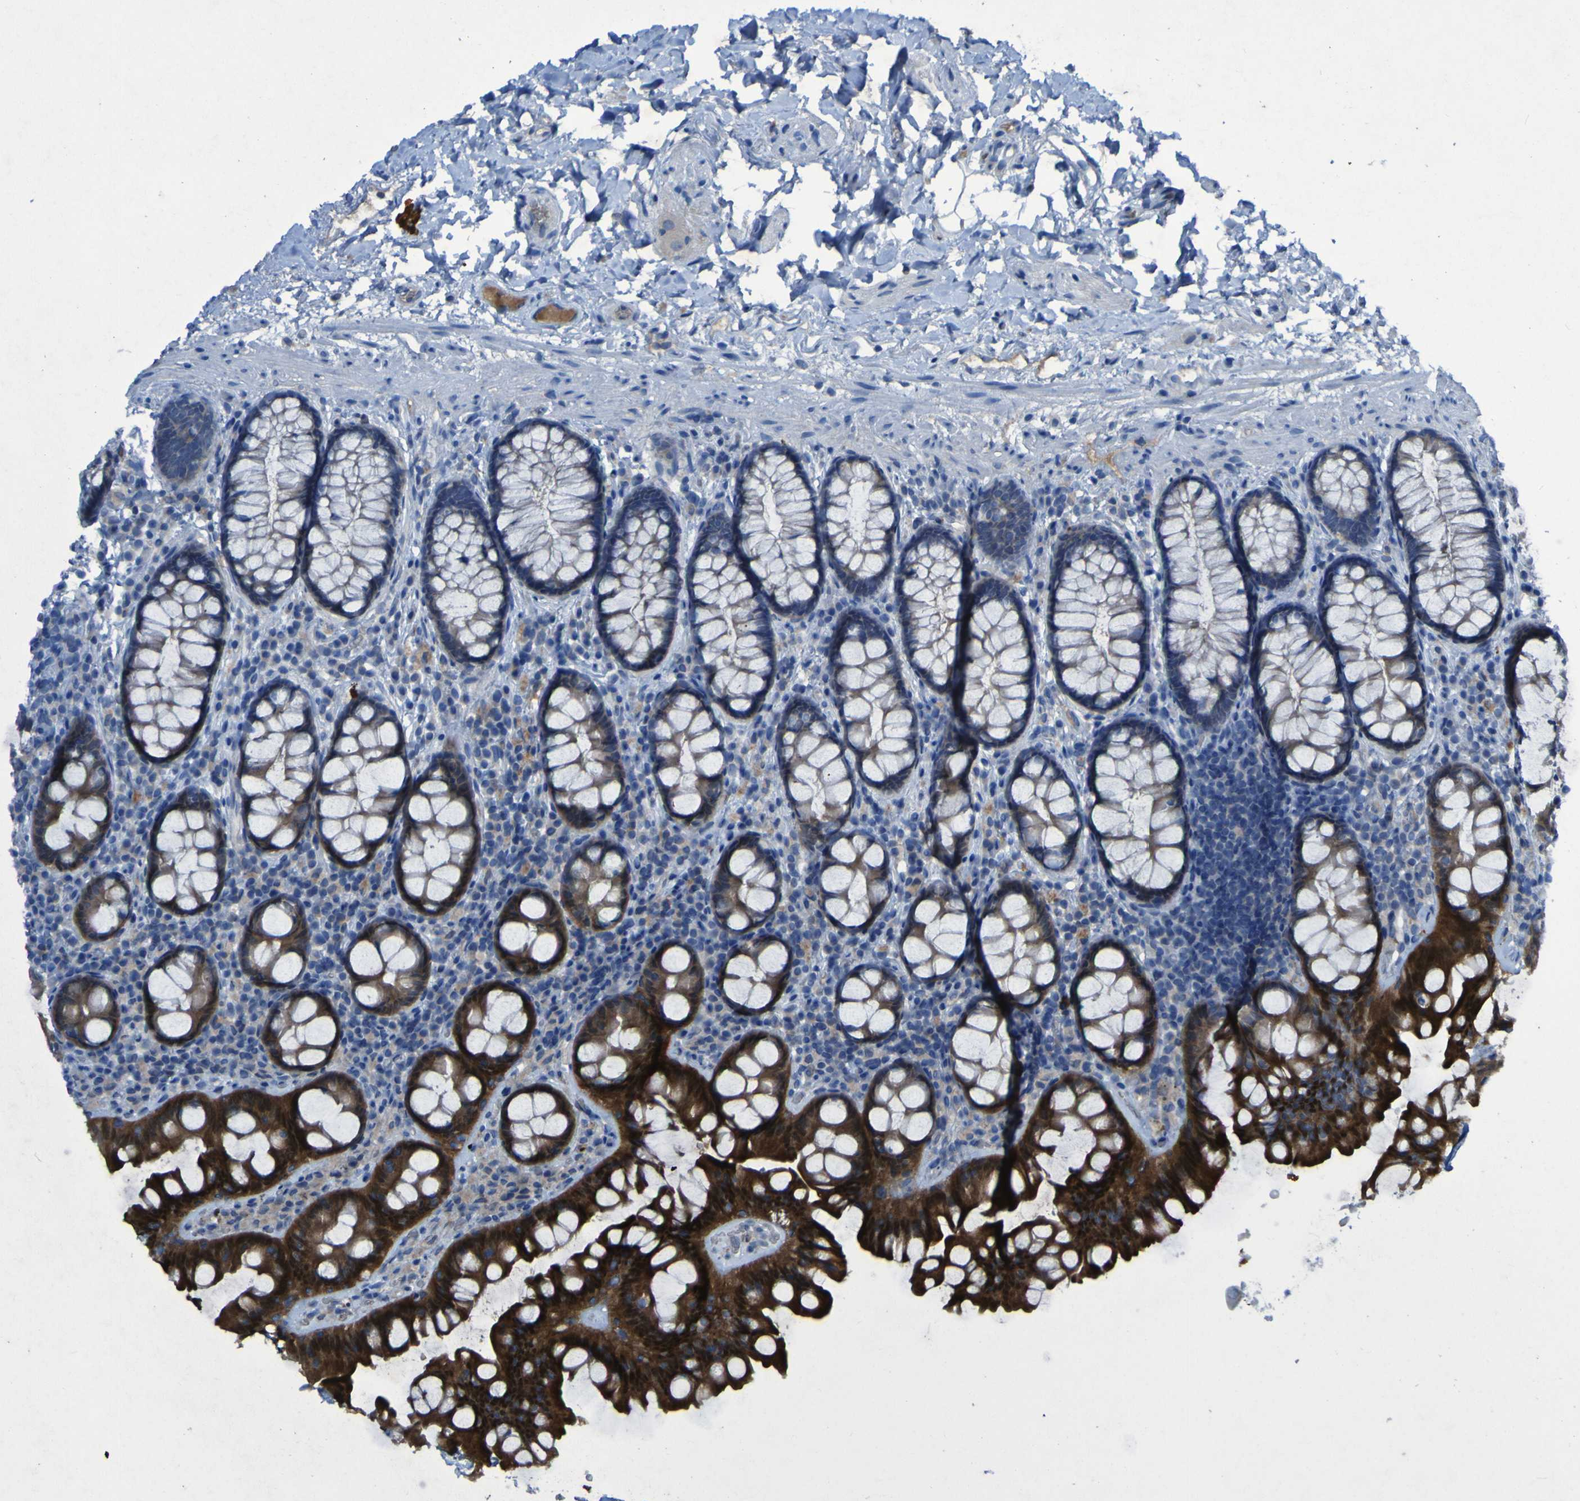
{"staining": {"intensity": "weak", "quantity": "25%-75%", "location": "cytoplasmic/membranous"}, "tissue": "colon", "cell_type": "Endothelial cells", "image_type": "normal", "snomed": [{"axis": "morphology", "description": "Normal tissue, NOS"}, {"axis": "topography", "description": "Colon"}], "caption": "Immunohistochemistry (IHC) photomicrograph of benign human colon stained for a protein (brown), which demonstrates low levels of weak cytoplasmic/membranous expression in about 25%-75% of endothelial cells.", "gene": "SGK2", "patient": {"sex": "female", "age": 80}}